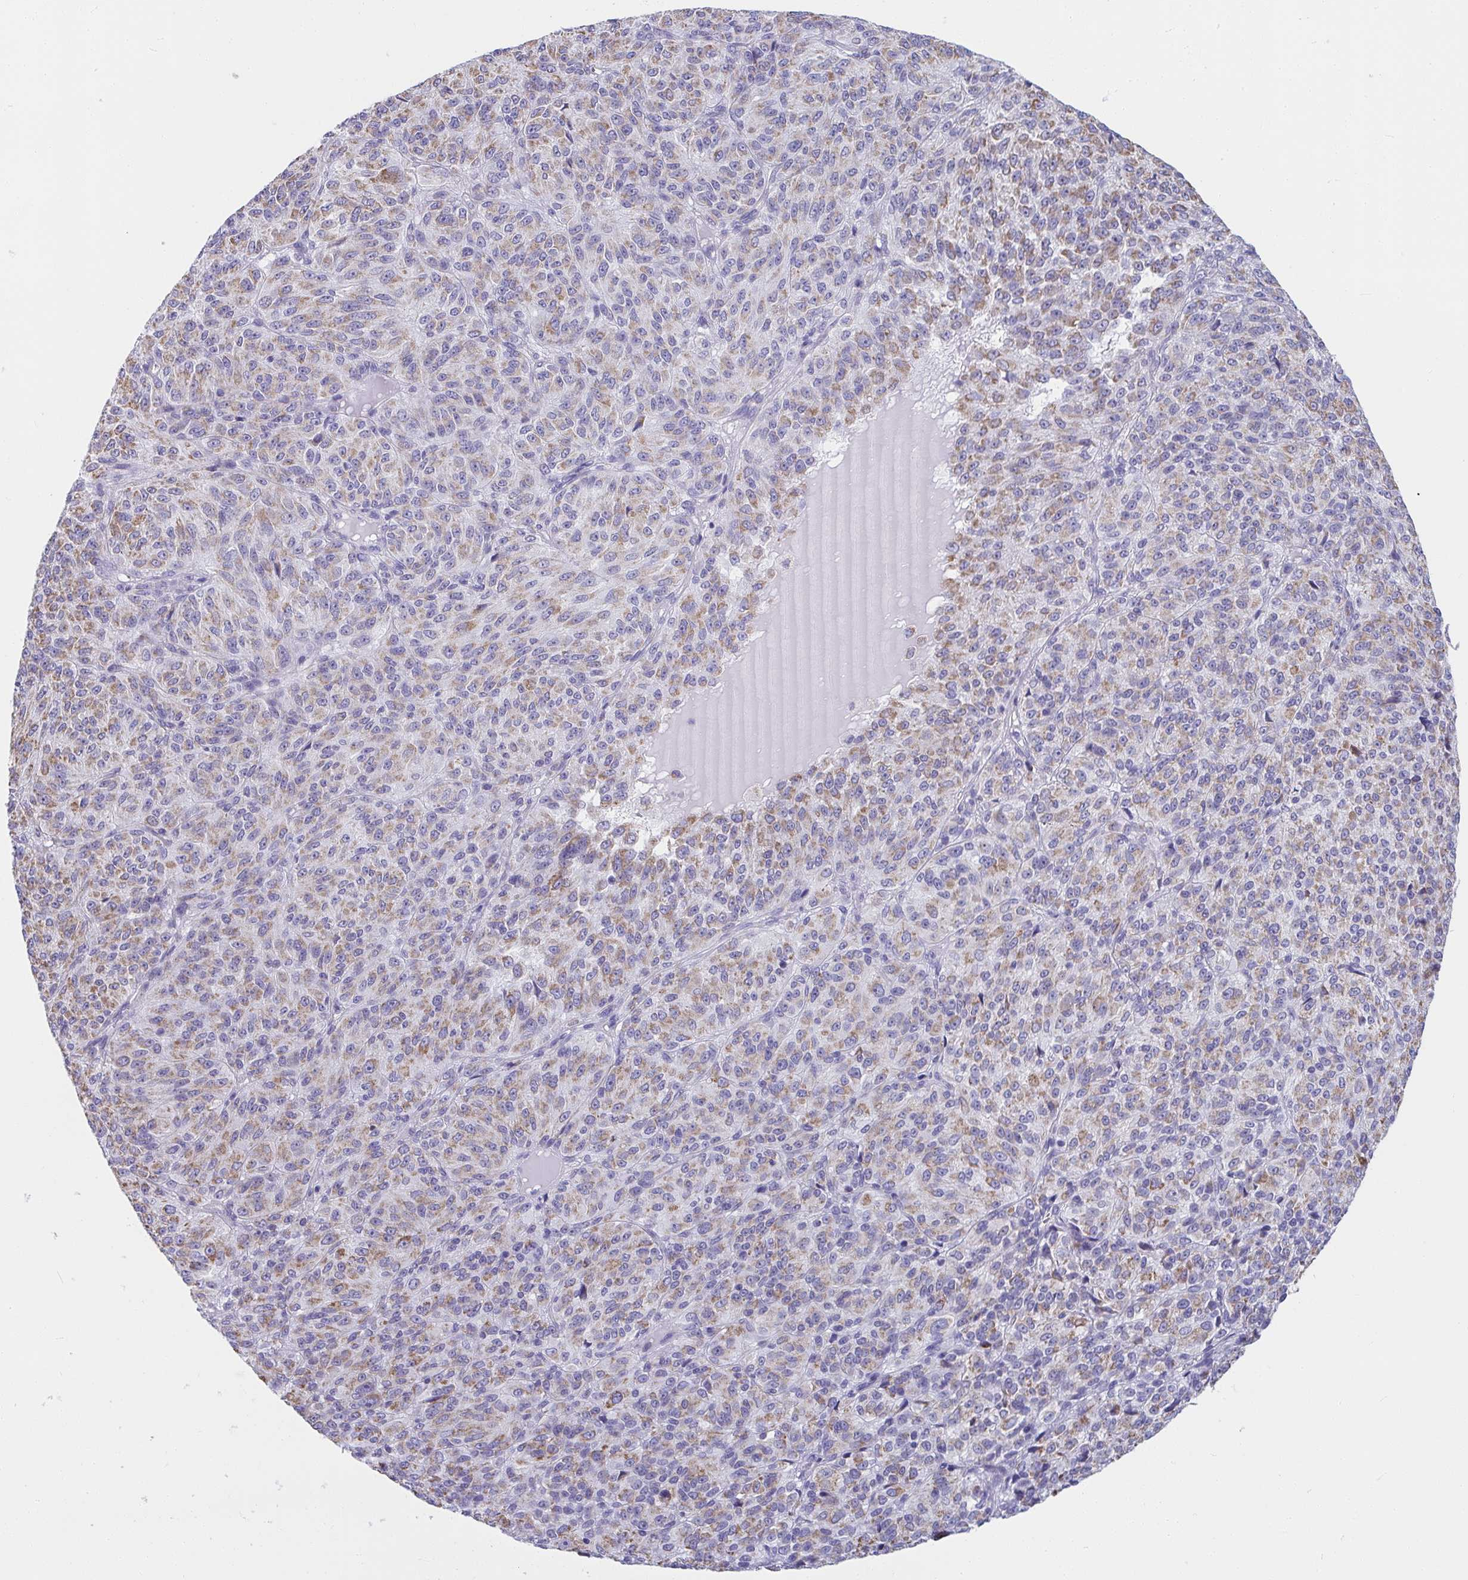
{"staining": {"intensity": "weak", "quantity": "25%-75%", "location": "cytoplasmic/membranous"}, "tissue": "melanoma", "cell_type": "Tumor cells", "image_type": "cancer", "snomed": [{"axis": "morphology", "description": "Malignant melanoma, Metastatic site"}, {"axis": "topography", "description": "Brain"}], "caption": "Immunohistochemical staining of malignant melanoma (metastatic site) displays low levels of weak cytoplasmic/membranous protein positivity in approximately 25%-75% of tumor cells. The protein is shown in brown color, while the nuclei are stained blue.", "gene": "SLC6A1", "patient": {"sex": "female", "age": 56}}